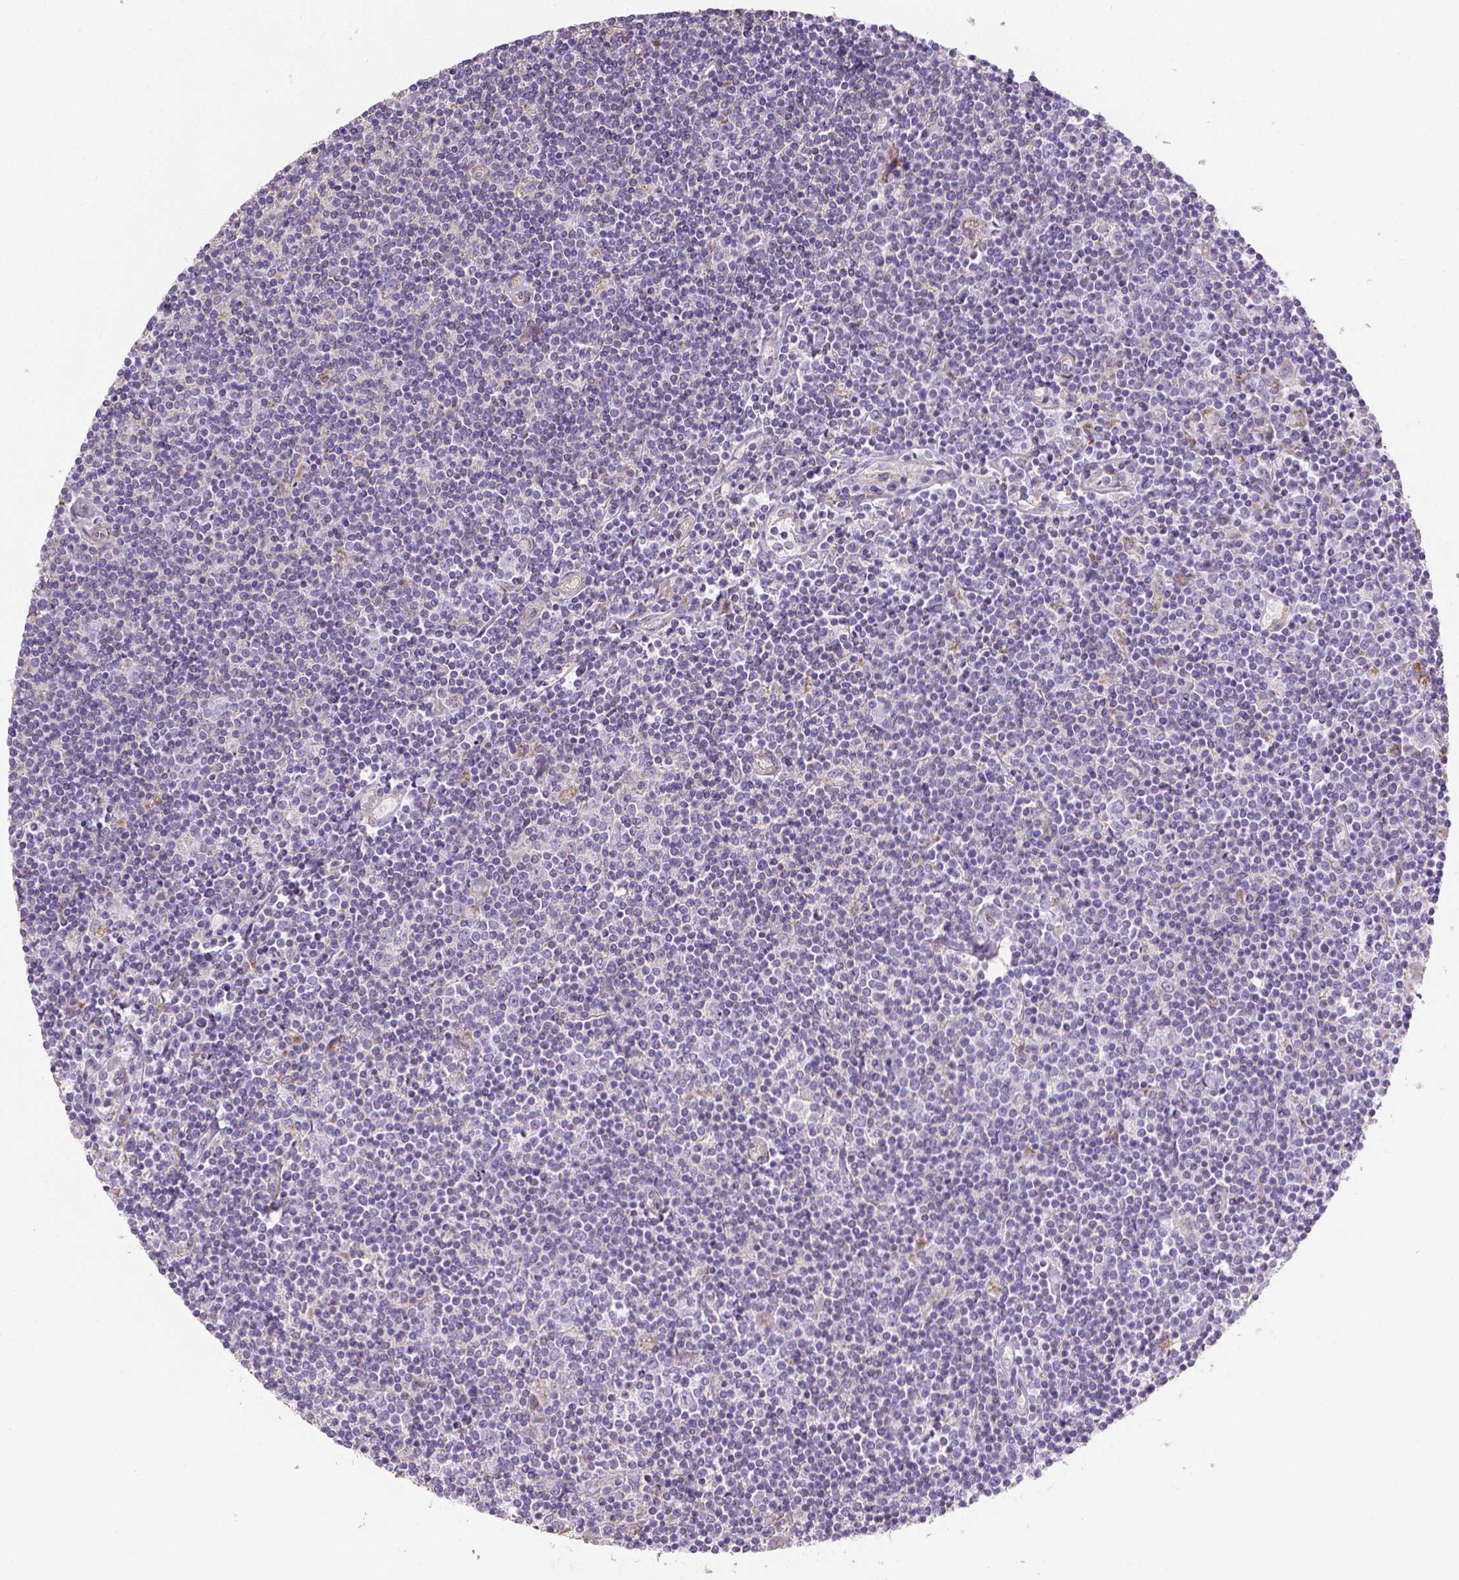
{"staining": {"intensity": "negative", "quantity": "none", "location": "none"}, "tissue": "lymphoma", "cell_type": "Tumor cells", "image_type": "cancer", "snomed": [{"axis": "morphology", "description": "Hodgkin's disease, NOS"}, {"axis": "topography", "description": "Lymph node"}], "caption": "Immunohistochemical staining of lymphoma reveals no significant expression in tumor cells.", "gene": "HTRA1", "patient": {"sex": "male", "age": 40}}